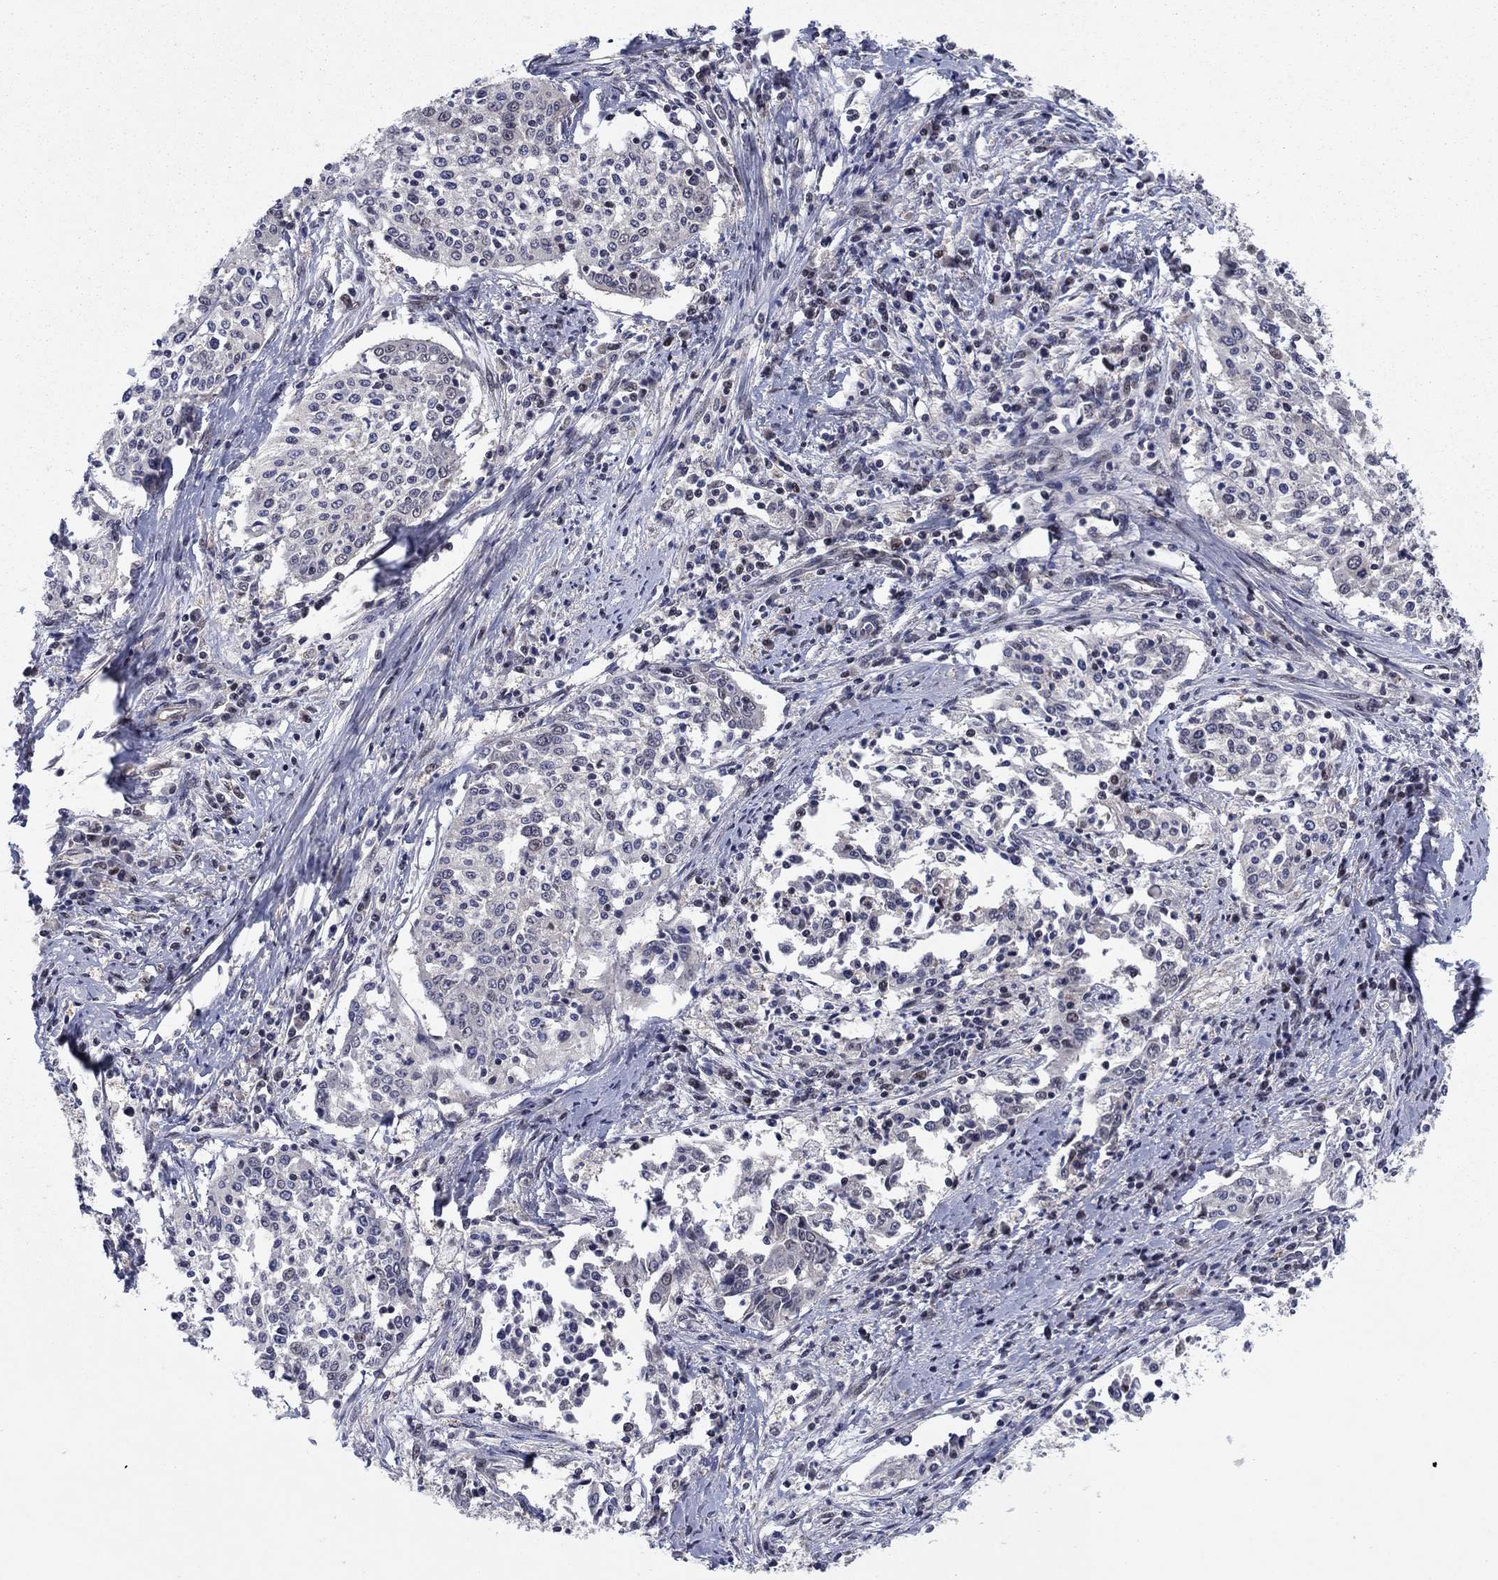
{"staining": {"intensity": "negative", "quantity": "none", "location": "none"}, "tissue": "cervical cancer", "cell_type": "Tumor cells", "image_type": "cancer", "snomed": [{"axis": "morphology", "description": "Squamous cell carcinoma, NOS"}, {"axis": "topography", "description": "Cervix"}], "caption": "This photomicrograph is of squamous cell carcinoma (cervical) stained with immunohistochemistry to label a protein in brown with the nuclei are counter-stained blue. There is no expression in tumor cells. (Brightfield microscopy of DAB immunohistochemistry at high magnification).", "gene": "PSMC1", "patient": {"sex": "female", "age": 41}}